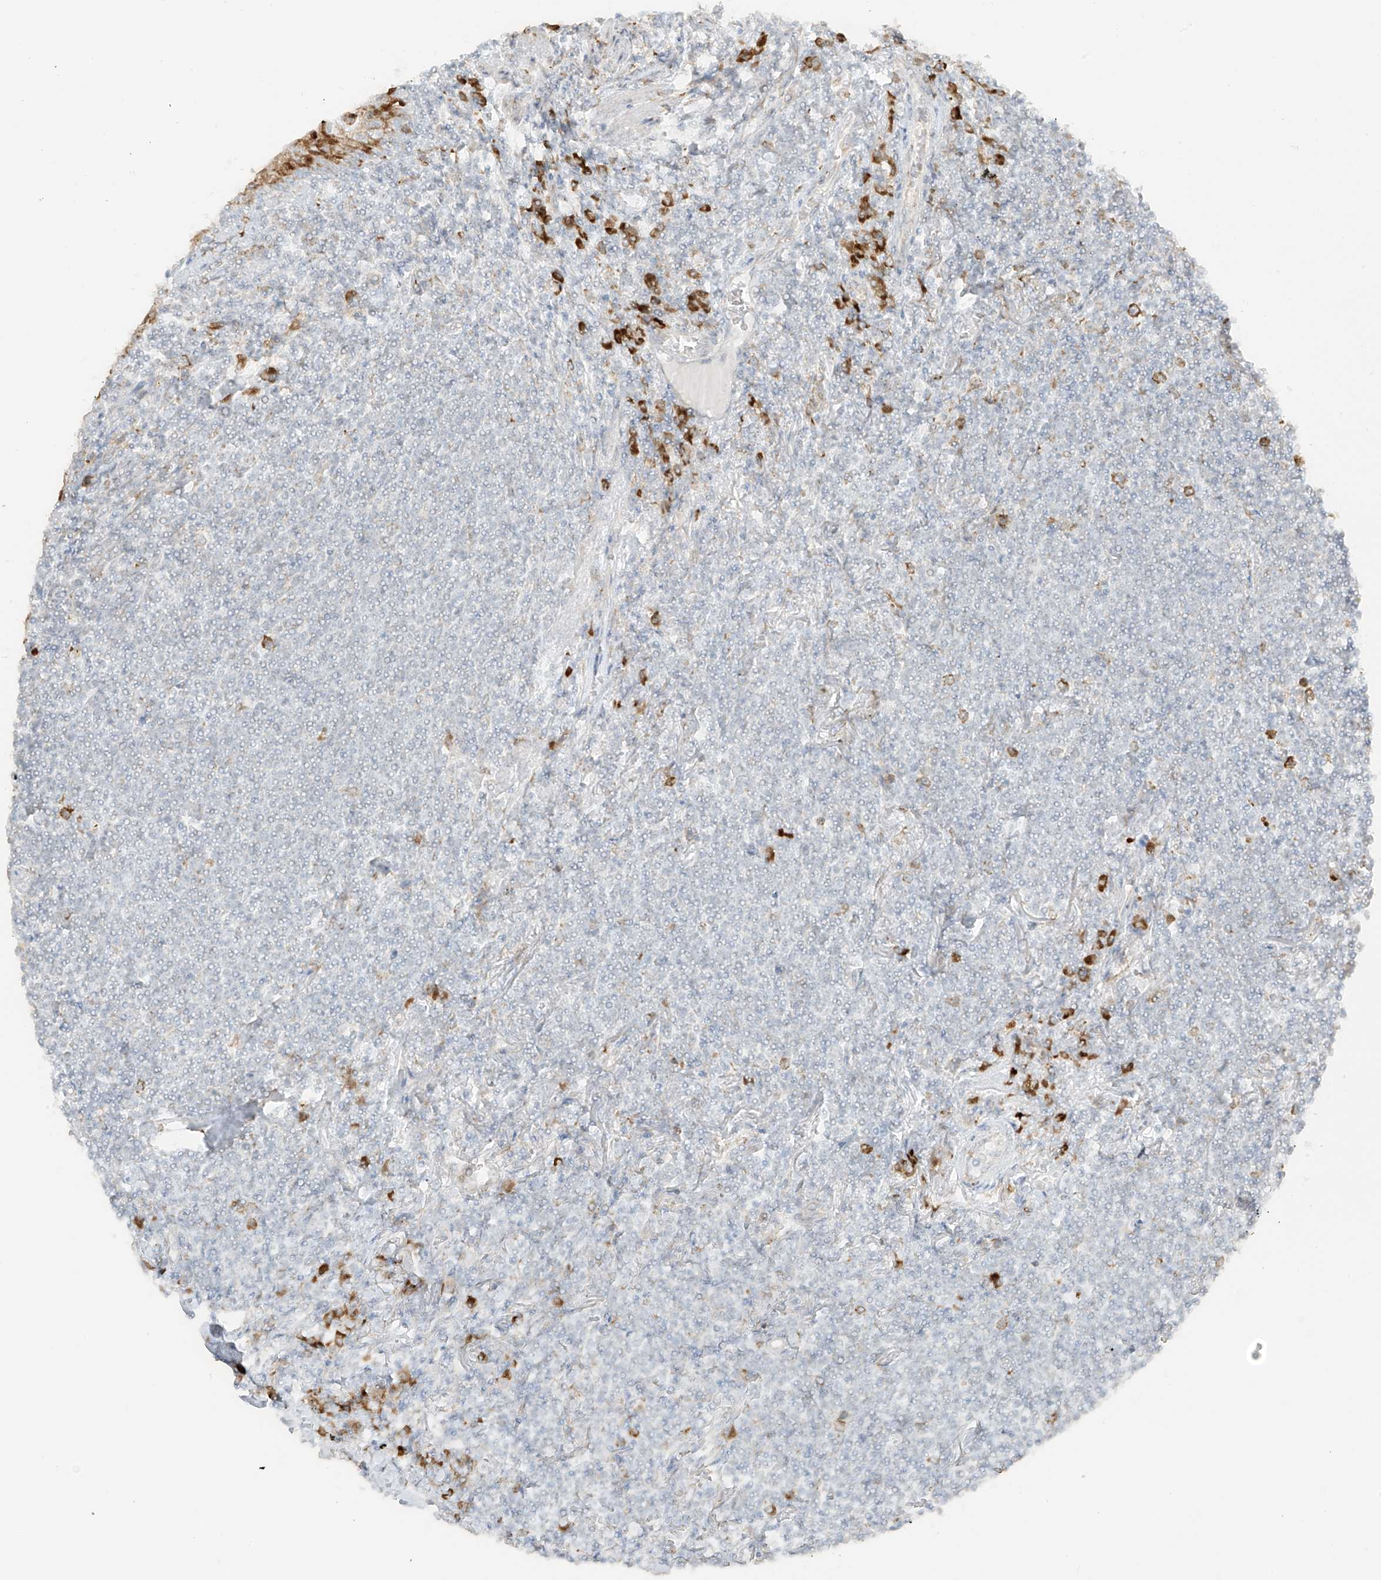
{"staining": {"intensity": "negative", "quantity": "none", "location": "none"}, "tissue": "lymphoma", "cell_type": "Tumor cells", "image_type": "cancer", "snomed": [{"axis": "morphology", "description": "Malignant lymphoma, non-Hodgkin's type, Low grade"}, {"axis": "topography", "description": "Lung"}], "caption": "Immunohistochemistry histopathology image of human lymphoma stained for a protein (brown), which demonstrates no positivity in tumor cells.", "gene": "LRRC59", "patient": {"sex": "female", "age": 71}}